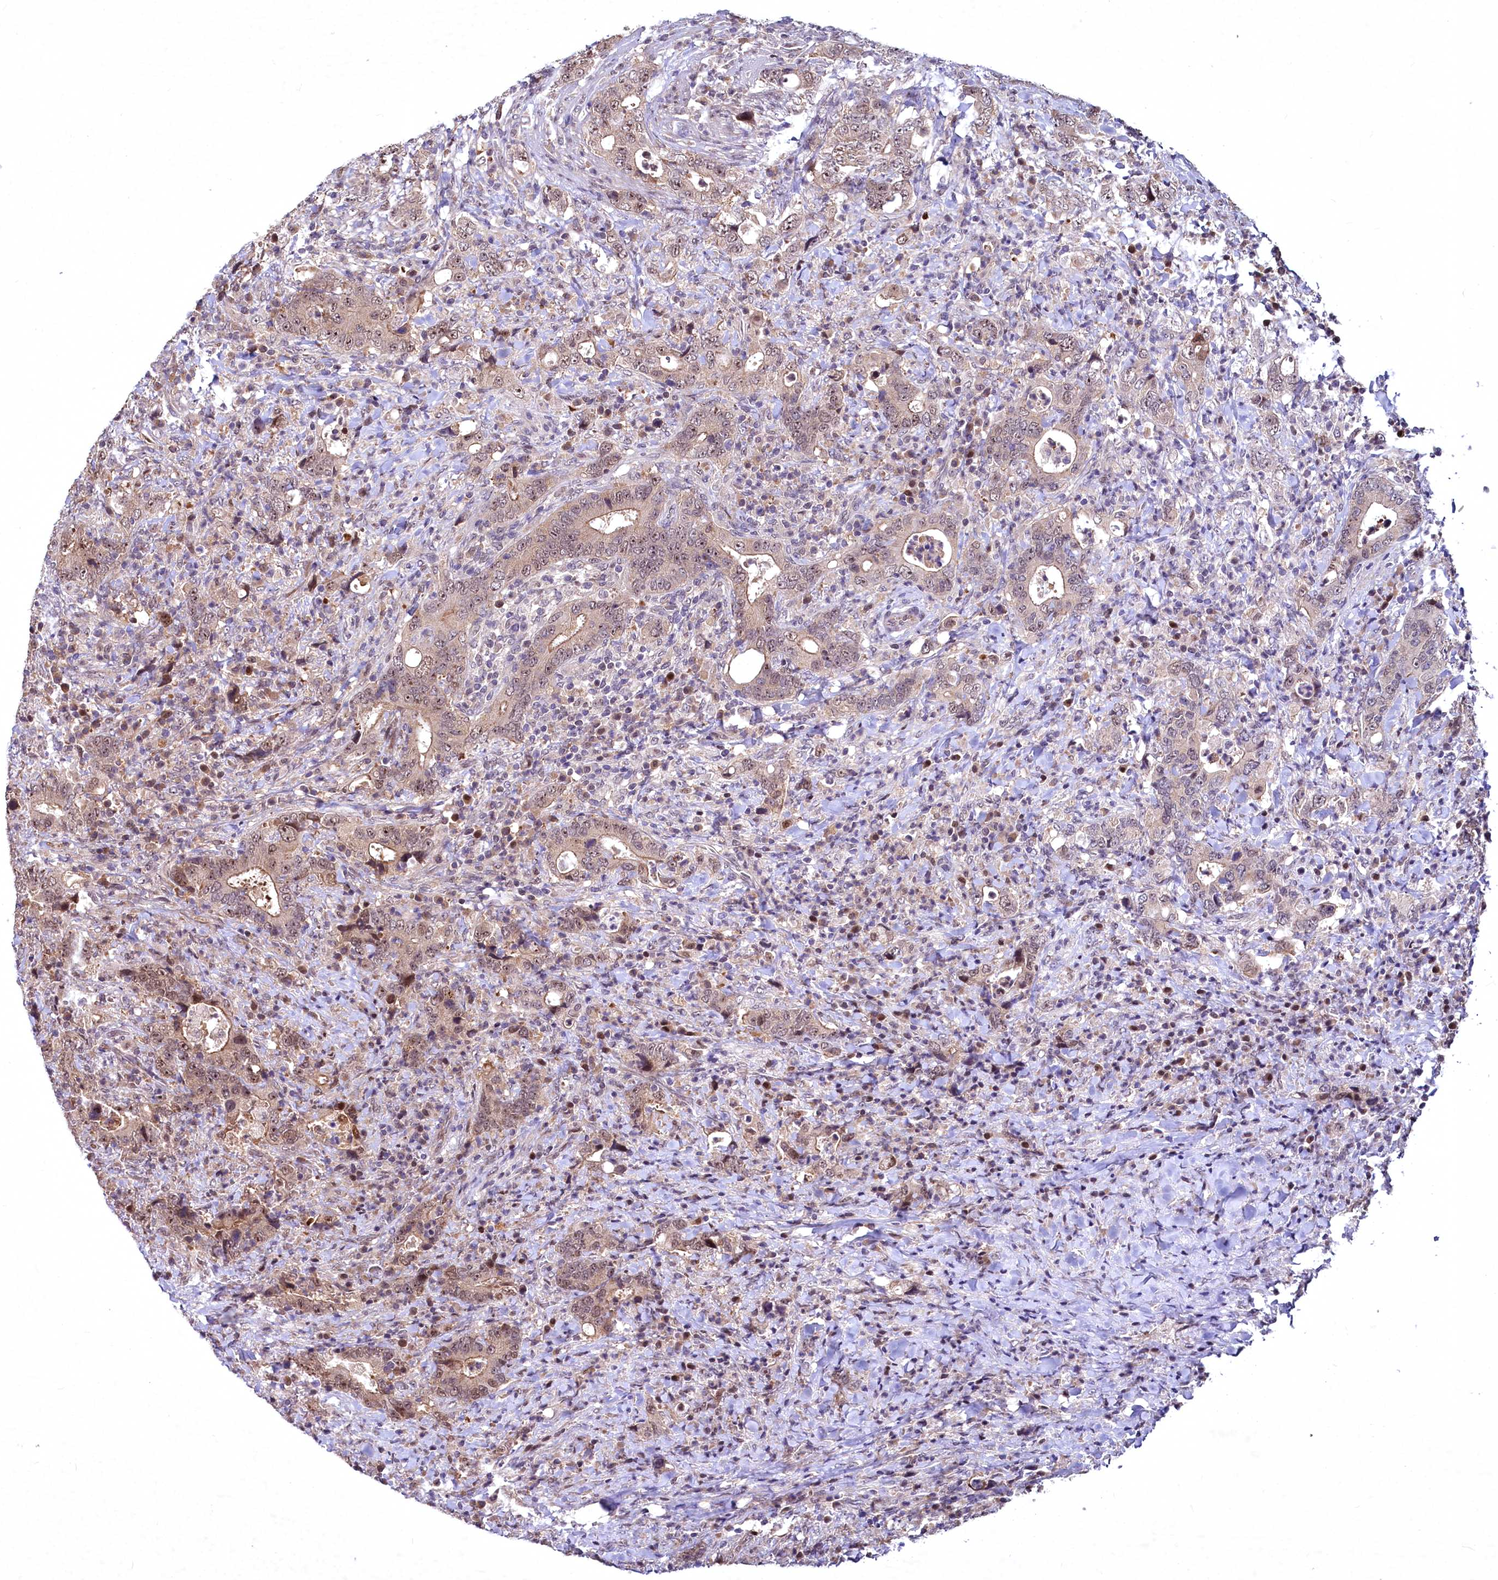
{"staining": {"intensity": "moderate", "quantity": ">75%", "location": "cytoplasmic/membranous,nuclear"}, "tissue": "colorectal cancer", "cell_type": "Tumor cells", "image_type": "cancer", "snomed": [{"axis": "morphology", "description": "Adenocarcinoma, NOS"}, {"axis": "topography", "description": "Colon"}], "caption": "Immunohistochemical staining of colorectal adenocarcinoma displays moderate cytoplasmic/membranous and nuclear protein positivity in about >75% of tumor cells.", "gene": "N4BP2L1", "patient": {"sex": "female", "age": 75}}